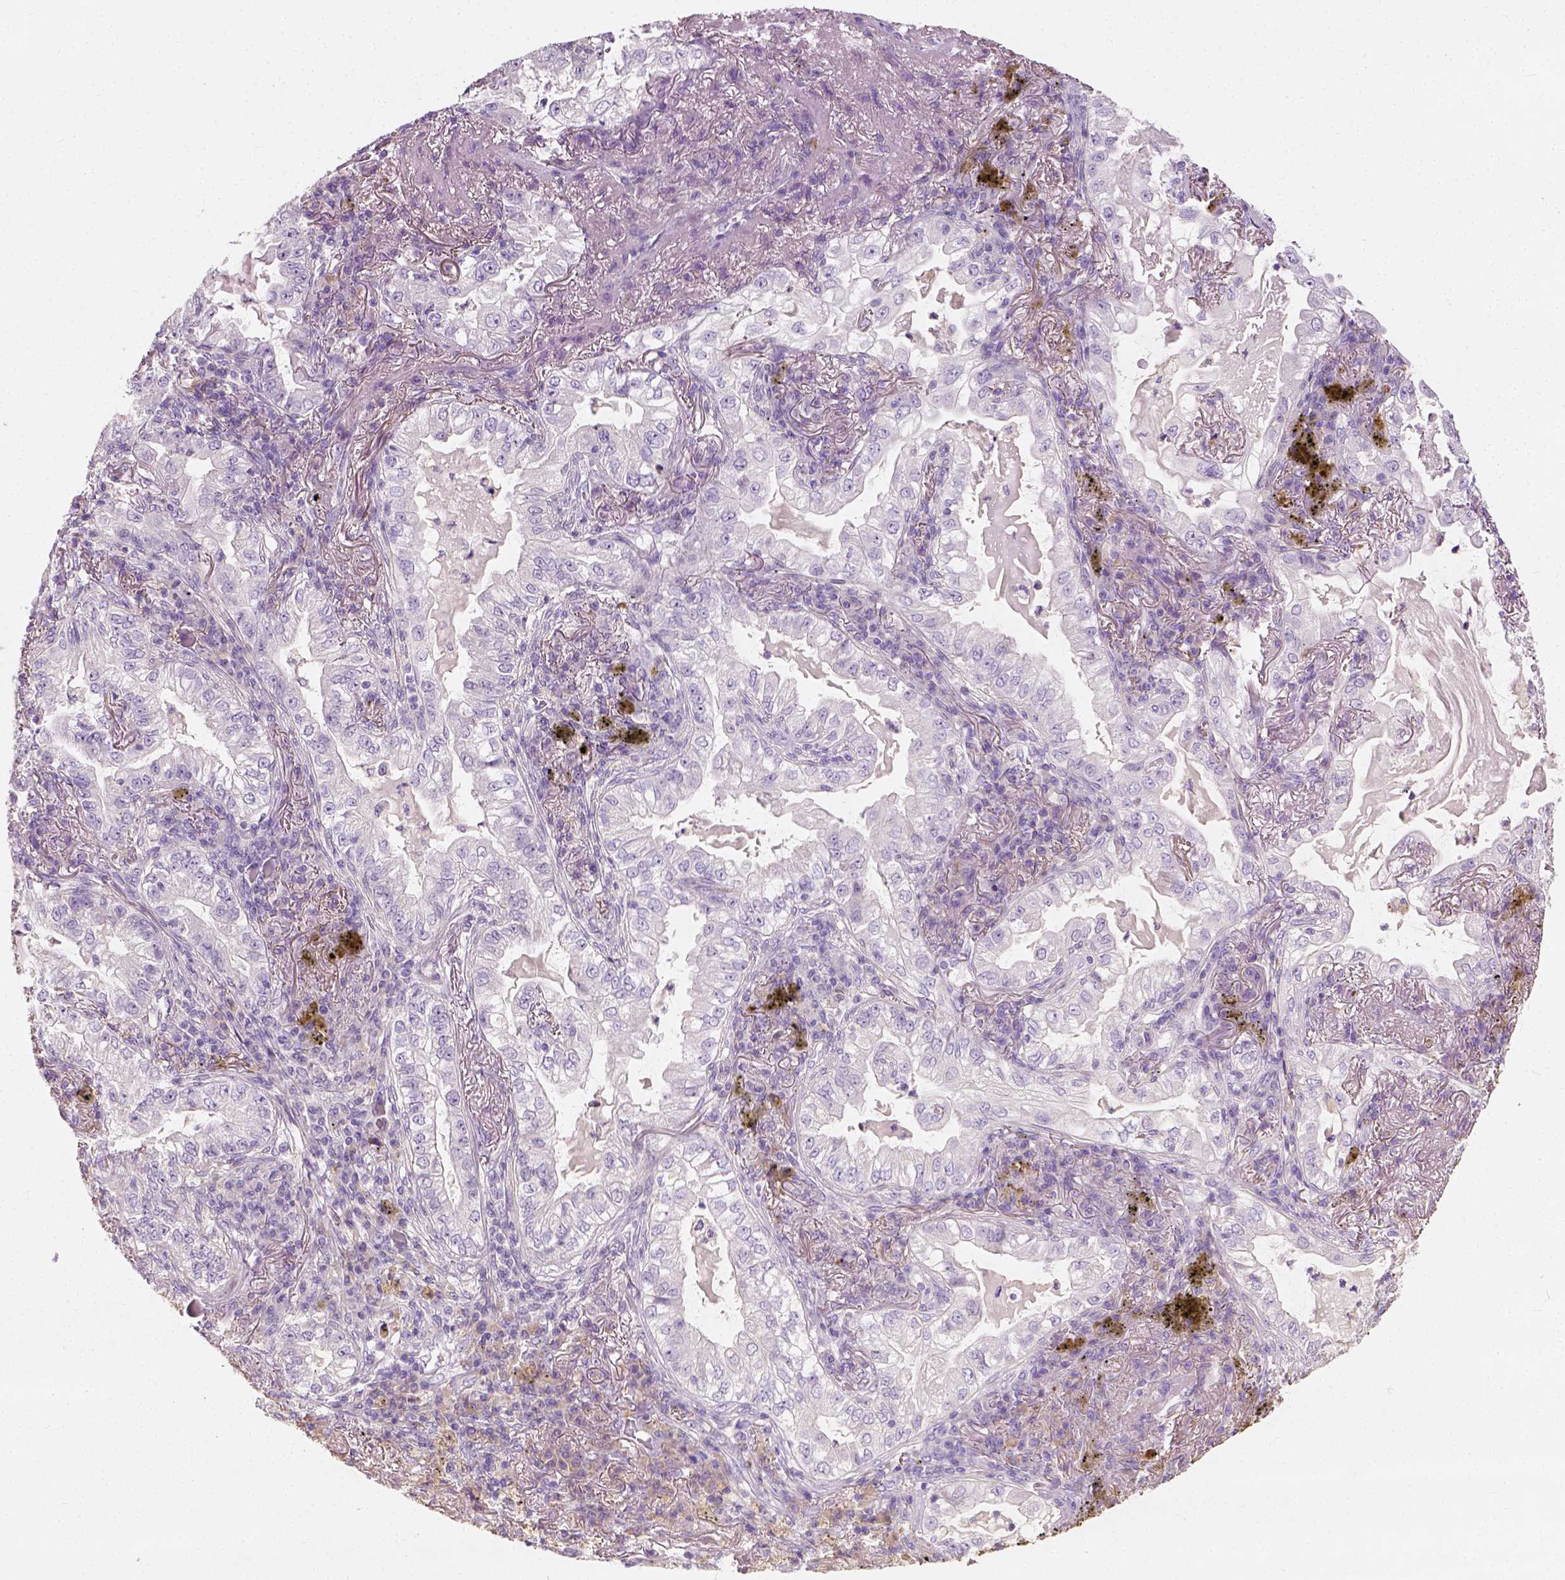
{"staining": {"intensity": "negative", "quantity": "none", "location": "none"}, "tissue": "lung cancer", "cell_type": "Tumor cells", "image_type": "cancer", "snomed": [{"axis": "morphology", "description": "Adenocarcinoma, NOS"}, {"axis": "topography", "description": "Lung"}], "caption": "High power microscopy photomicrograph of an immunohistochemistry (IHC) photomicrograph of adenocarcinoma (lung), revealing no significant positivity in tumor cells. (Stains: DAB (3,3'-diaminobenzidine) IHC with hematoxylin counter stain, Microscopy: brightfield microscopy at high magnification).", "gene": "DHCR24", "patient": {"sex": "female", "age": 73}}